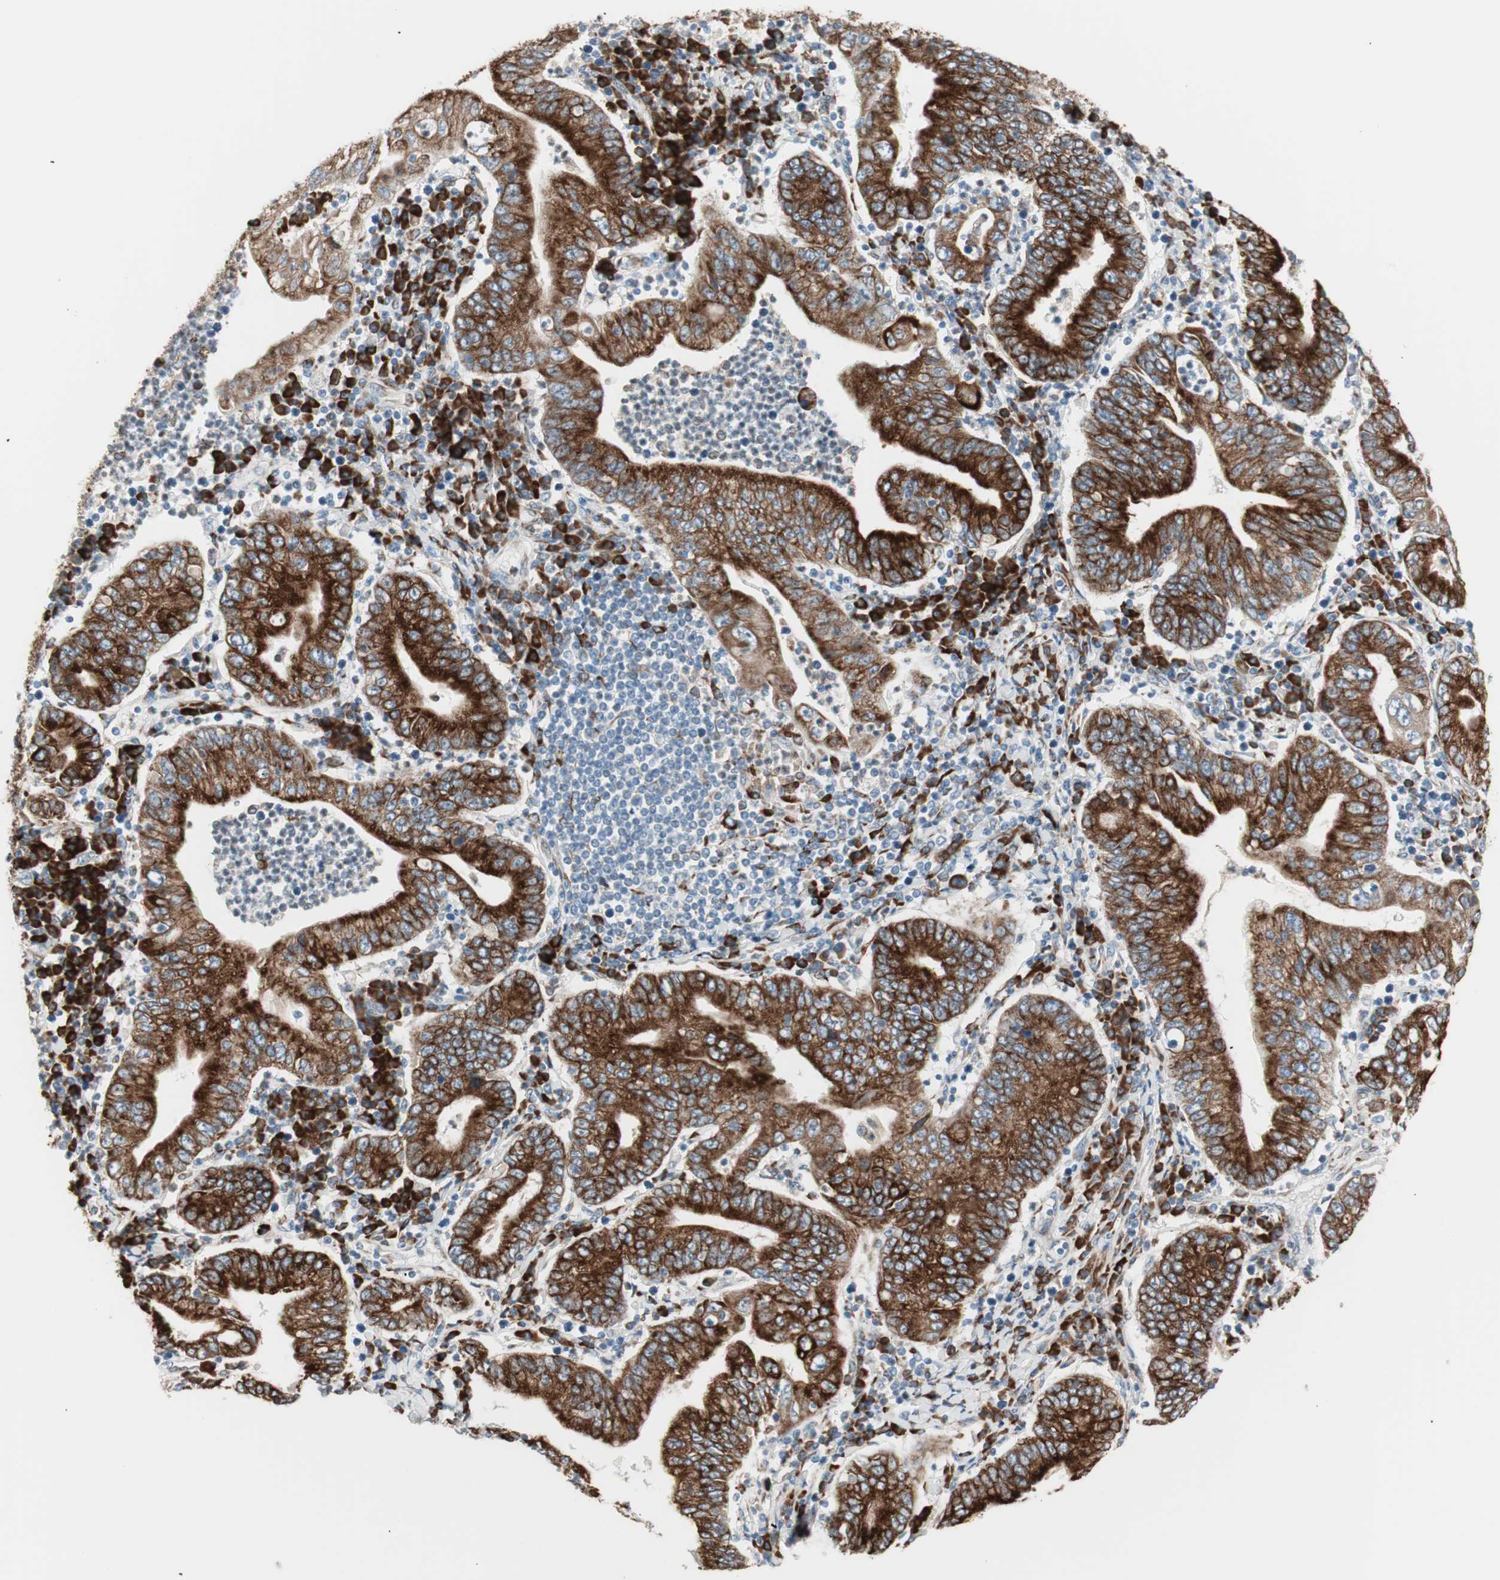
{"staining": {"intensity": "strong", "quantity": ">75%", "location": "cytoplasmic/membranous"}, "tissue": "stomach cancer", "cell_type": "Tumor cells", "image_type": "cancer", "snomed": [{"axis": "morphology", "description": "Normal tissue, NOS"}, {"axis": "morphology", "description": "Adenocarcinoma, NOS"}, {"axis": "topography", "description": "Esophagus"}, {"axis": "topography", "description": "Stomach, upper"}, {"axis": "topography", "description": "Peripheral nerve tissue"}], "caption": "Tumor cells exhibit high levels of strong cytoplasmic/membranous expression in approximately >75% of cells in human stomach cancer (adenocarcinoma).", "gene": "P4HTM", "patient": {"sex": "male", "age": 62}}